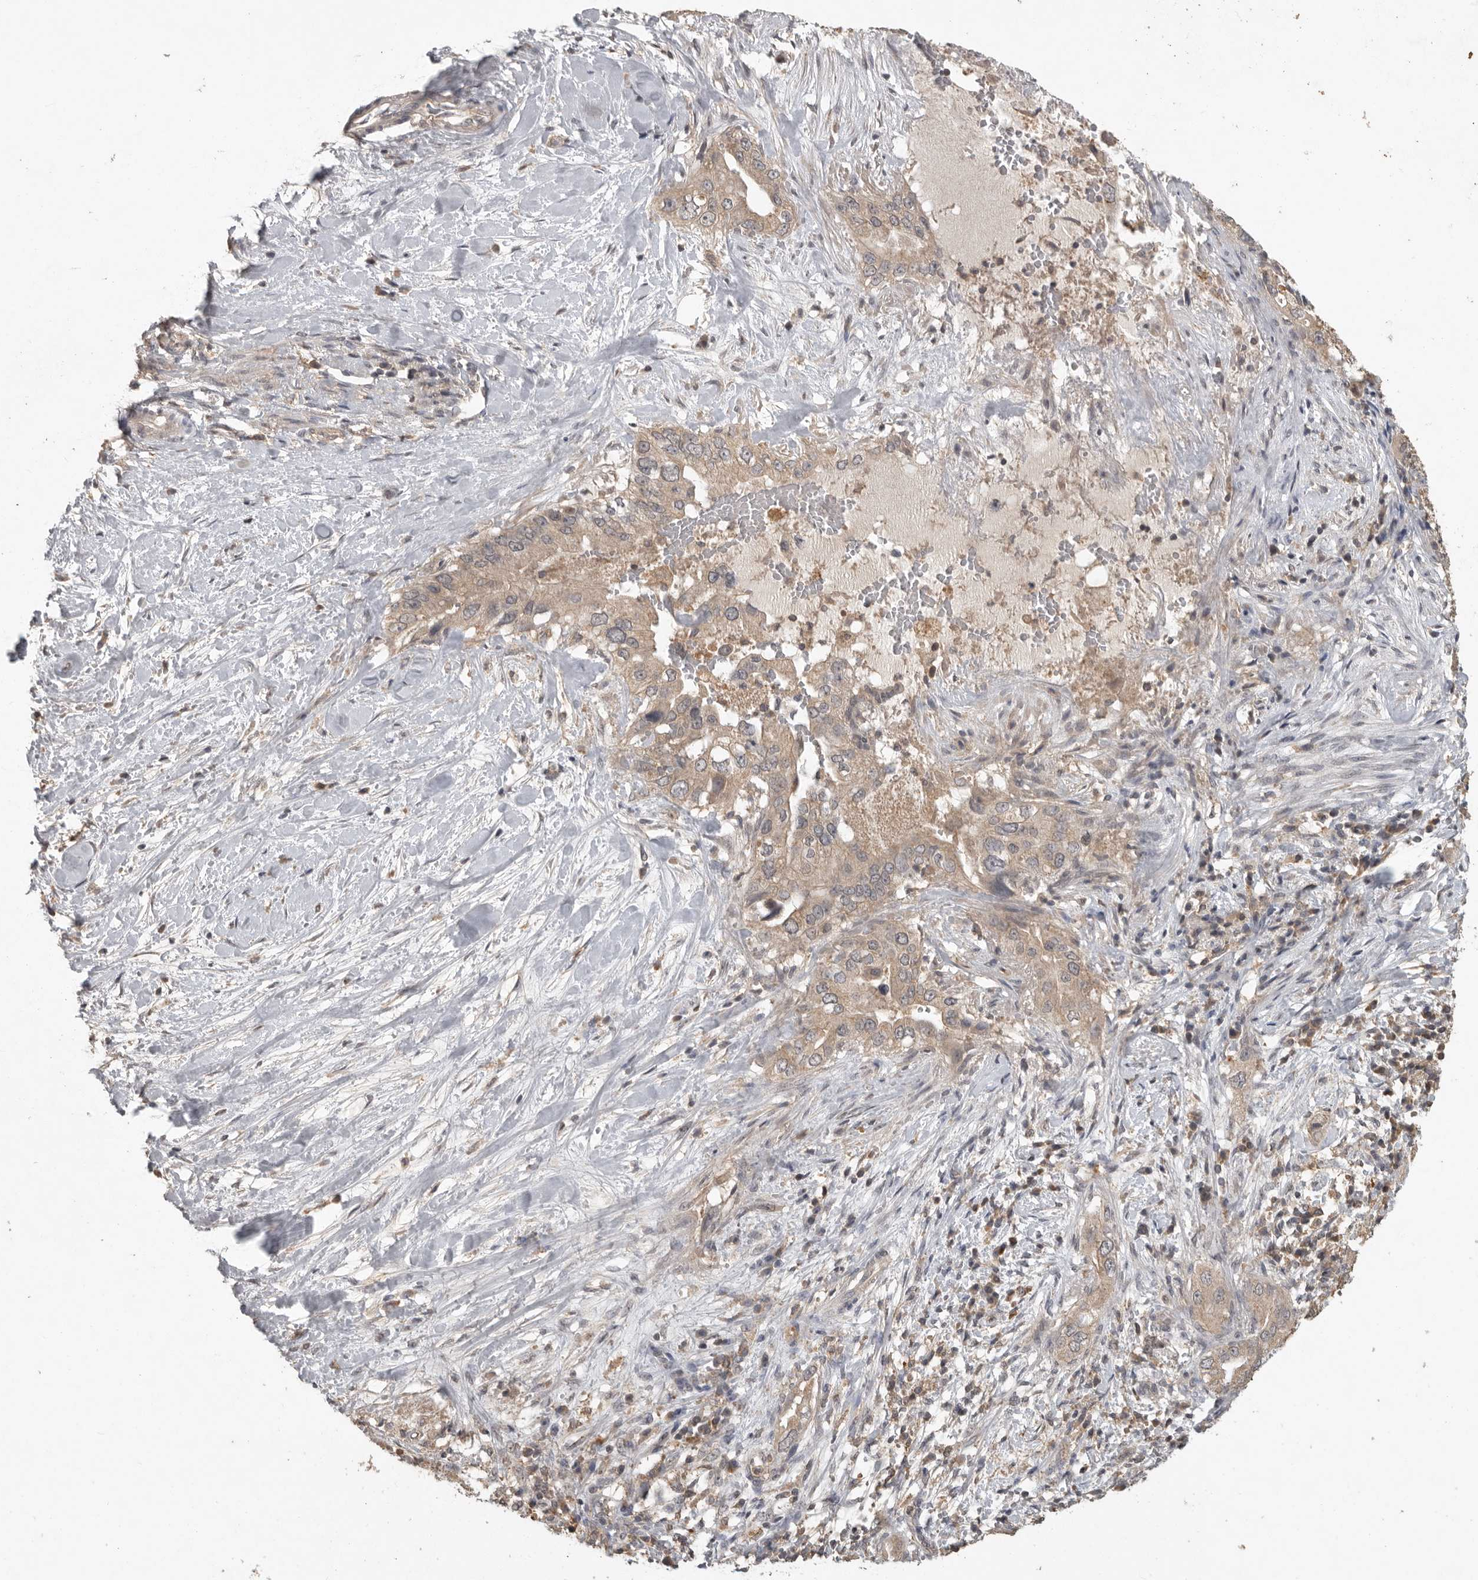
{"staining": {"intensity": "weak", "quantity": ">75%", "location": "cytoplasmic/membranous"}, "tissue": "pancreatic cancer", "cell_type": "Tumor cells", "image_type": "cancer", "snomed": [{"axis": "morphology", "description": "Inflammation, NOS"}, {"axis": "morphology", "description": "Adenocarcinoma, NOS"}, {"axis": "topography", "description": "Pancreas"}], "caption": "Immunohistochemistry (IHC) of pancreatic adenocarcinoma displays low levels of weak cytoplasmic/membranous positivity in about >75% of tumor cells.", "gene": "ADAMTS4", "patient": {"sex": "female", "age": 56}}